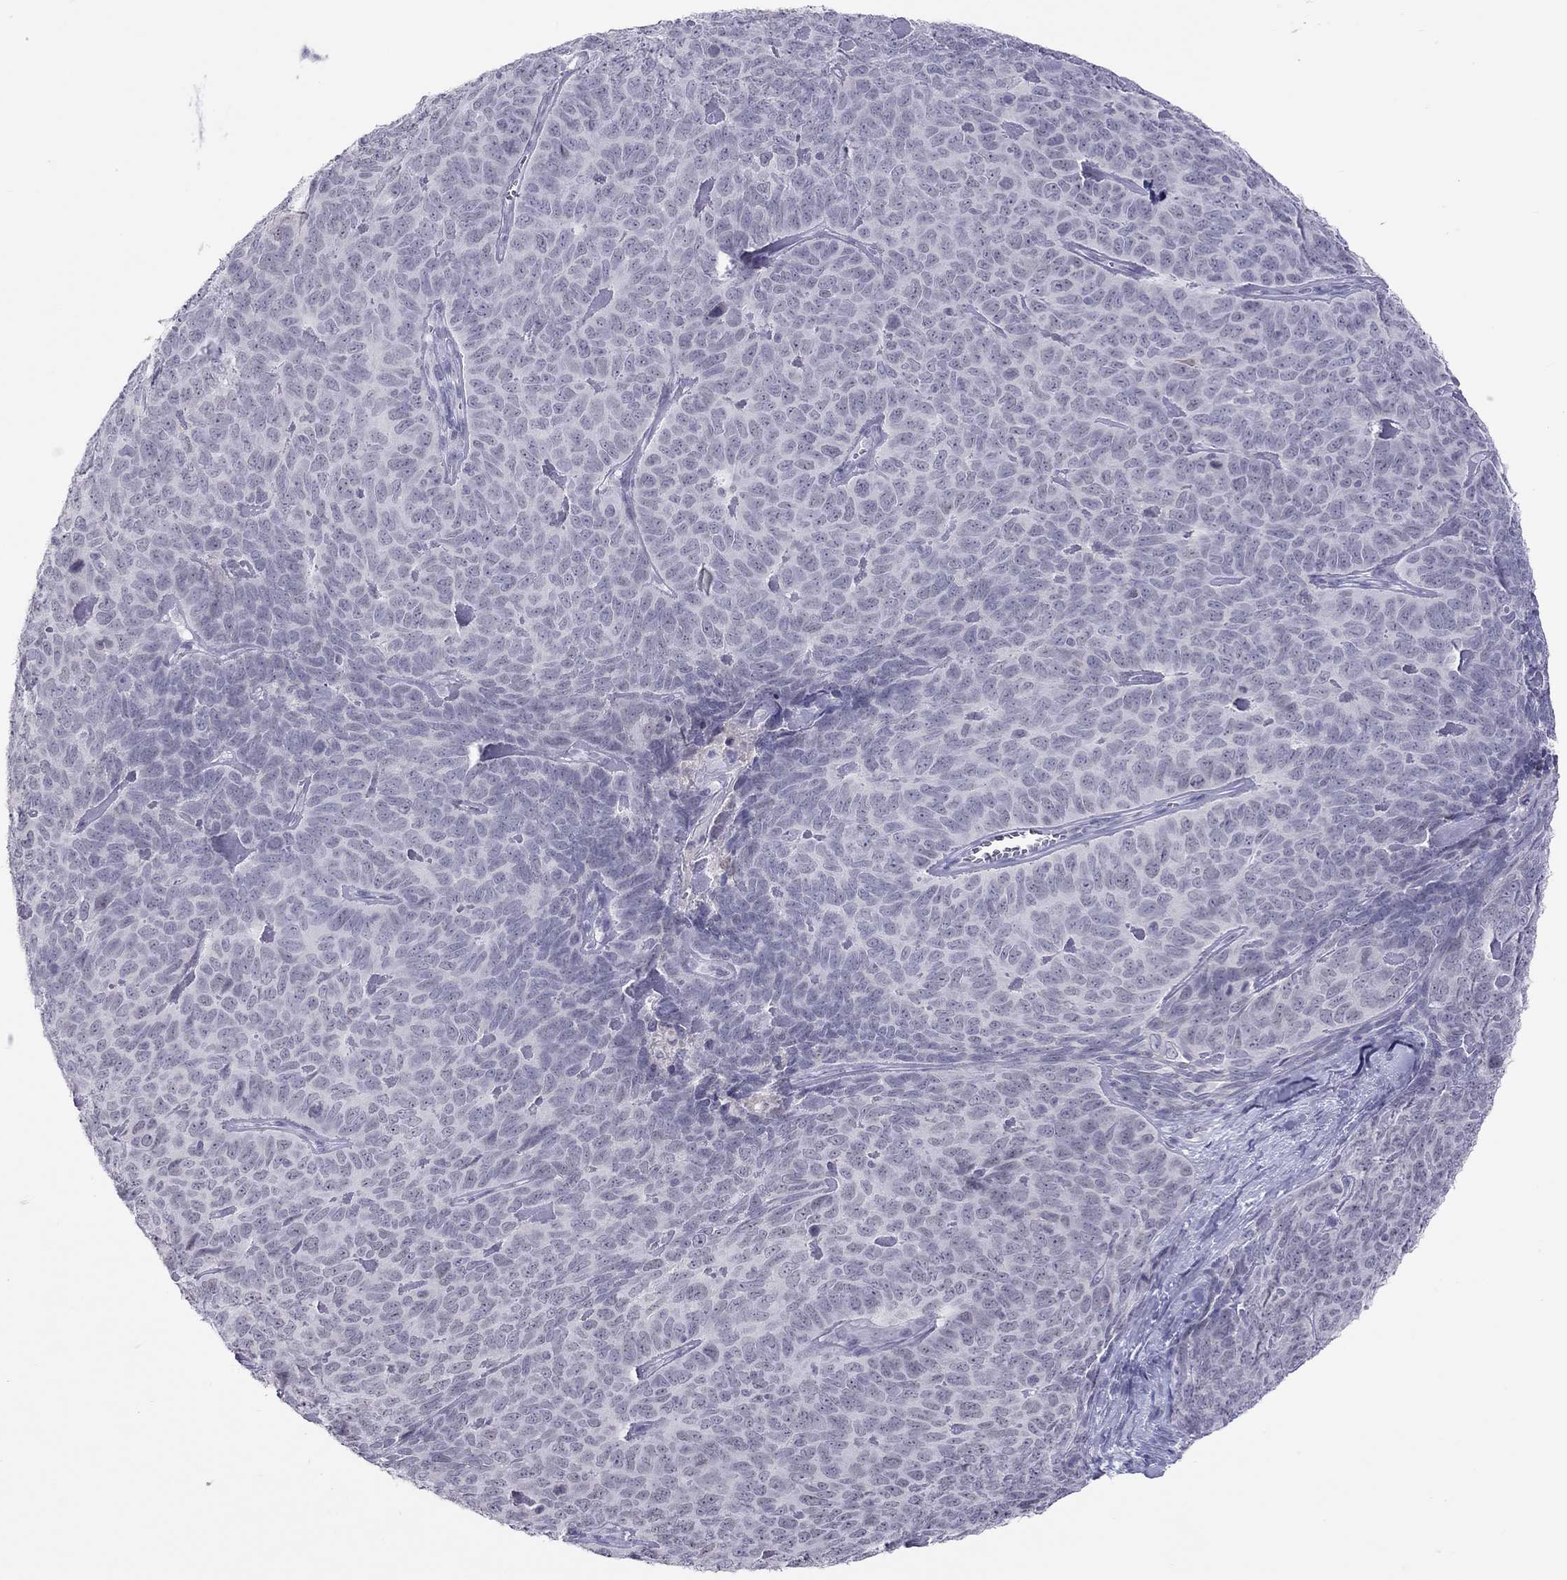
{"staining": {"intensity": "negative", "quantity": "none", "location": "none"}, "tissue": "skin cancer", "cell_type": "Tumor cells", "image_type": "cancer", "snomed": [{"axis": "morphology", "description": "Squamous cell carcinoma, NOS"}, {"axis": "topography", "description": "Skin"}, {"axis": "topography", "description": "Anal"}], "caption": "Image shows no significant protein positivity in tumor cells of skin cancer (squamous cell carcinoma).", "gene": "JHY", "patient": {"sex": "female", "age": 51}}